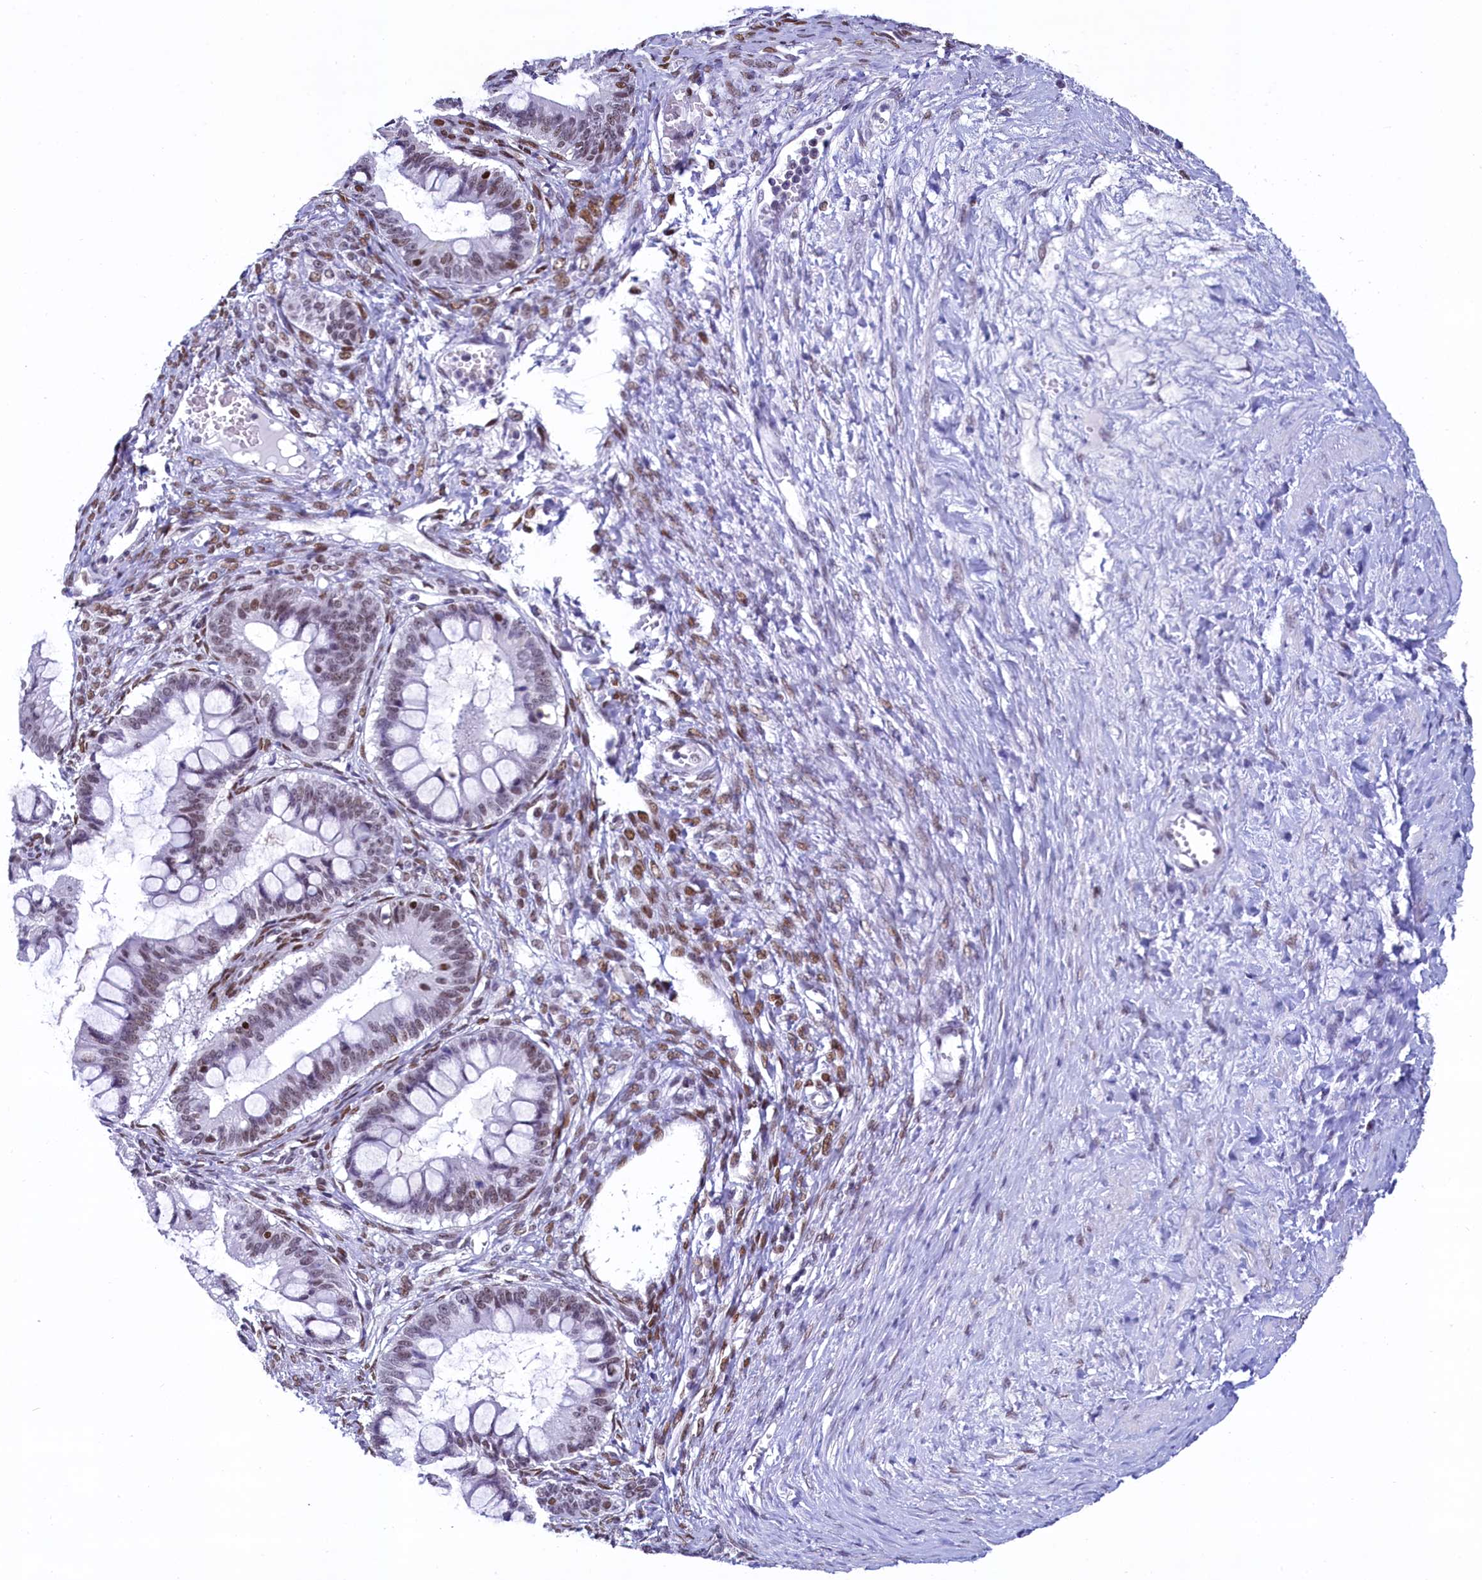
{"staining": {"intensity": "weak", "quantity": ">75%", "location": "nuclear"}, "tissue": "ovarian cancer", "cell_type": "Tumor cells", "image_type": "cancer", "snomed": [{"axis": "morphology", "description": "Cystadenocarcinoma, mucinous, NOS"}, {"axis": "topography", "description": "Ovary"}], "caption": "Immunohistochemistry photomicrograph of mucinous cystadenocarcinoma (ovarian) stained for a protein (brown), which shows low levels of weak nuclear expression in approximately >75% of tumor cells.", "gene": "SUGP2", "patient": {"sex": "female", "age": 73}}